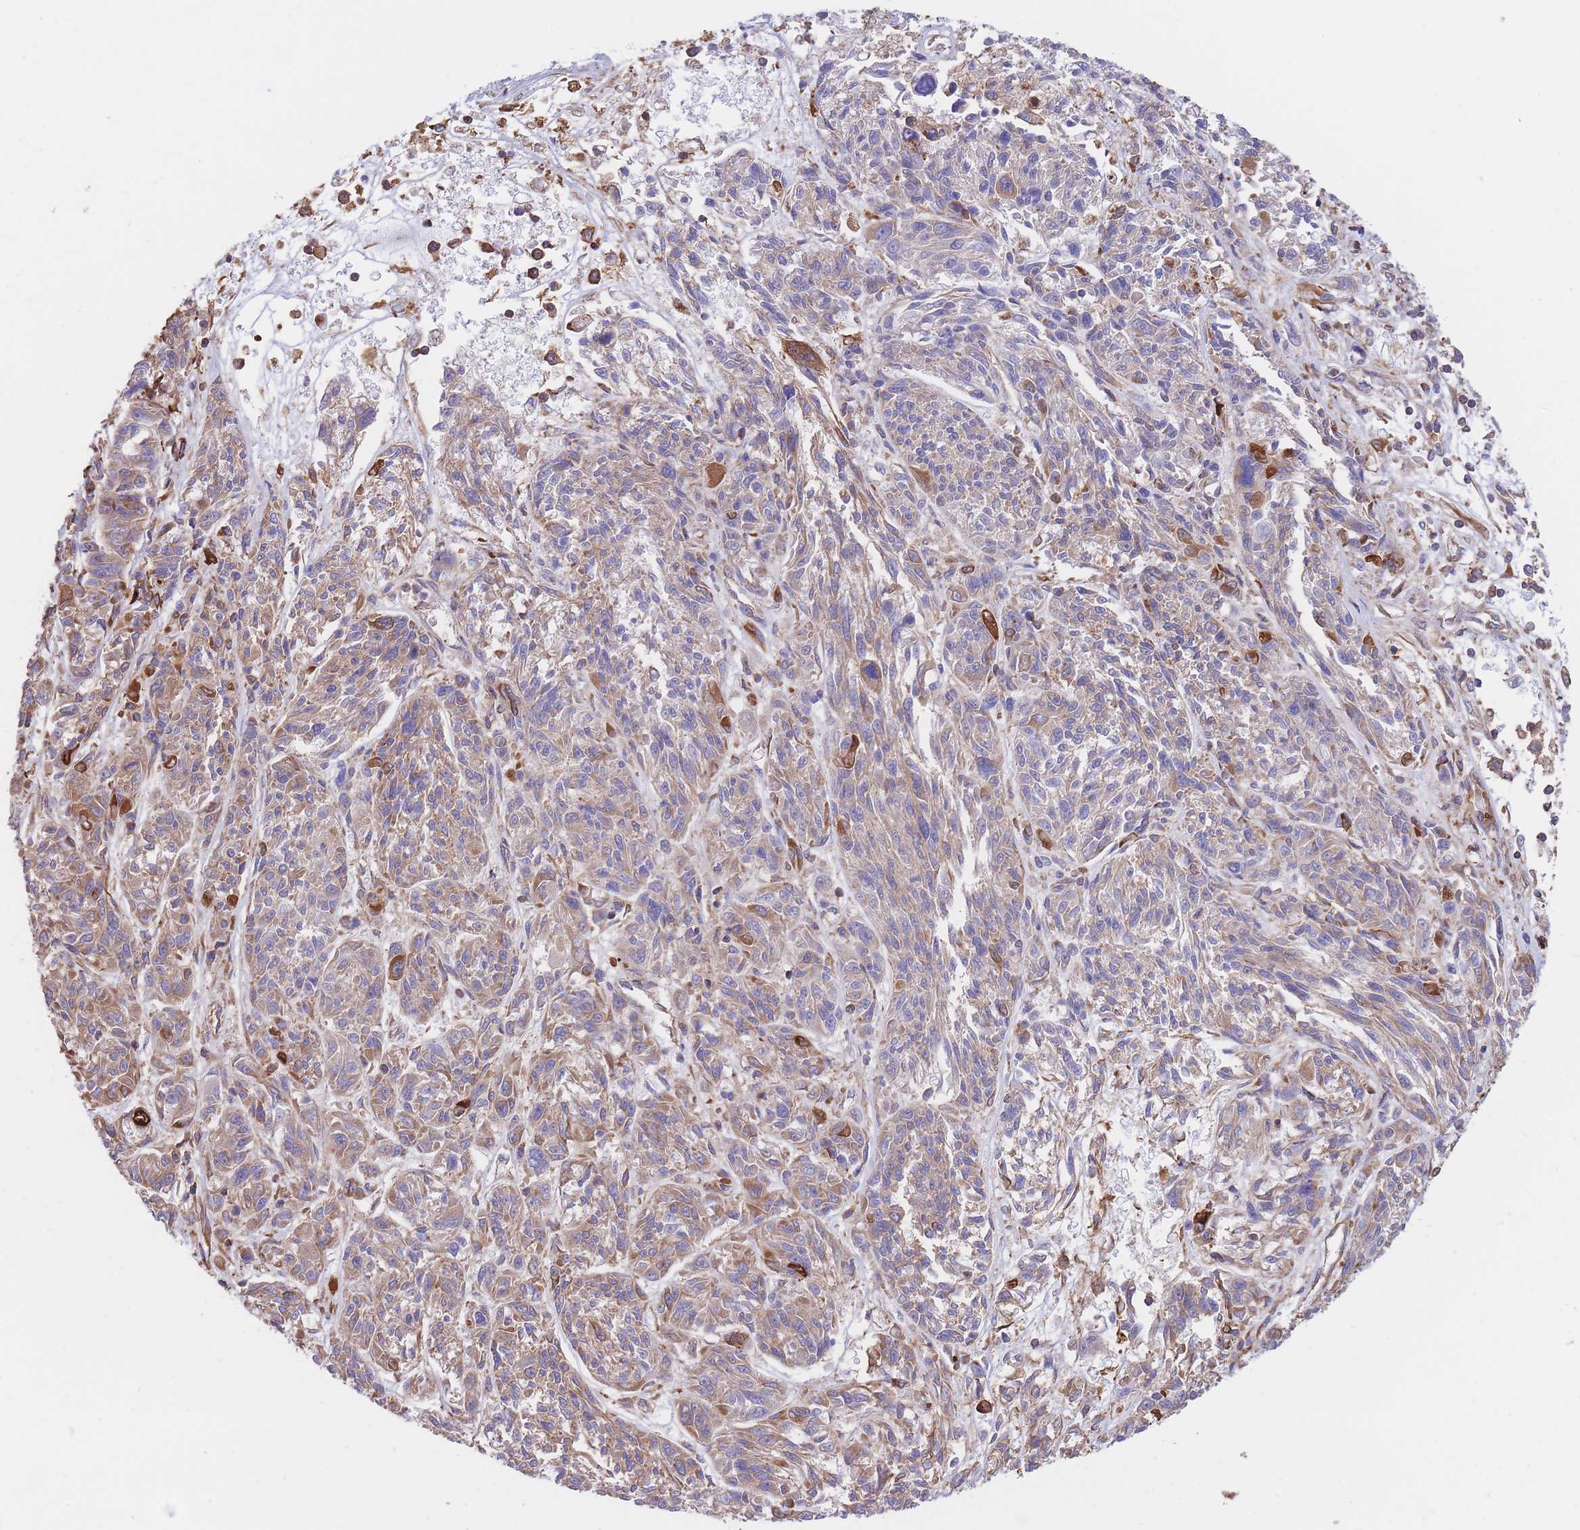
{"staining": {"intensity": "moderate", "quantity": "25%-75%", "location": "cytoplasmic/membranous"}, "tissue": "melanoma", "cell_type": "Tumor cells", "image_type": "cancer", "snomed": [{"axis": "morphology", "description": "Malignant melanoma, NOS"}, {"axis": "topography", "description": "Skin"}], "caption": "The micrograph exhibits staining of malignant melanoma, revealing moderate cytoplasmic/membranous protein positivity (brown color) within tumor cells.", "gene": "LRRN4CL", "patient": {"sex": "male", "age": 53}}